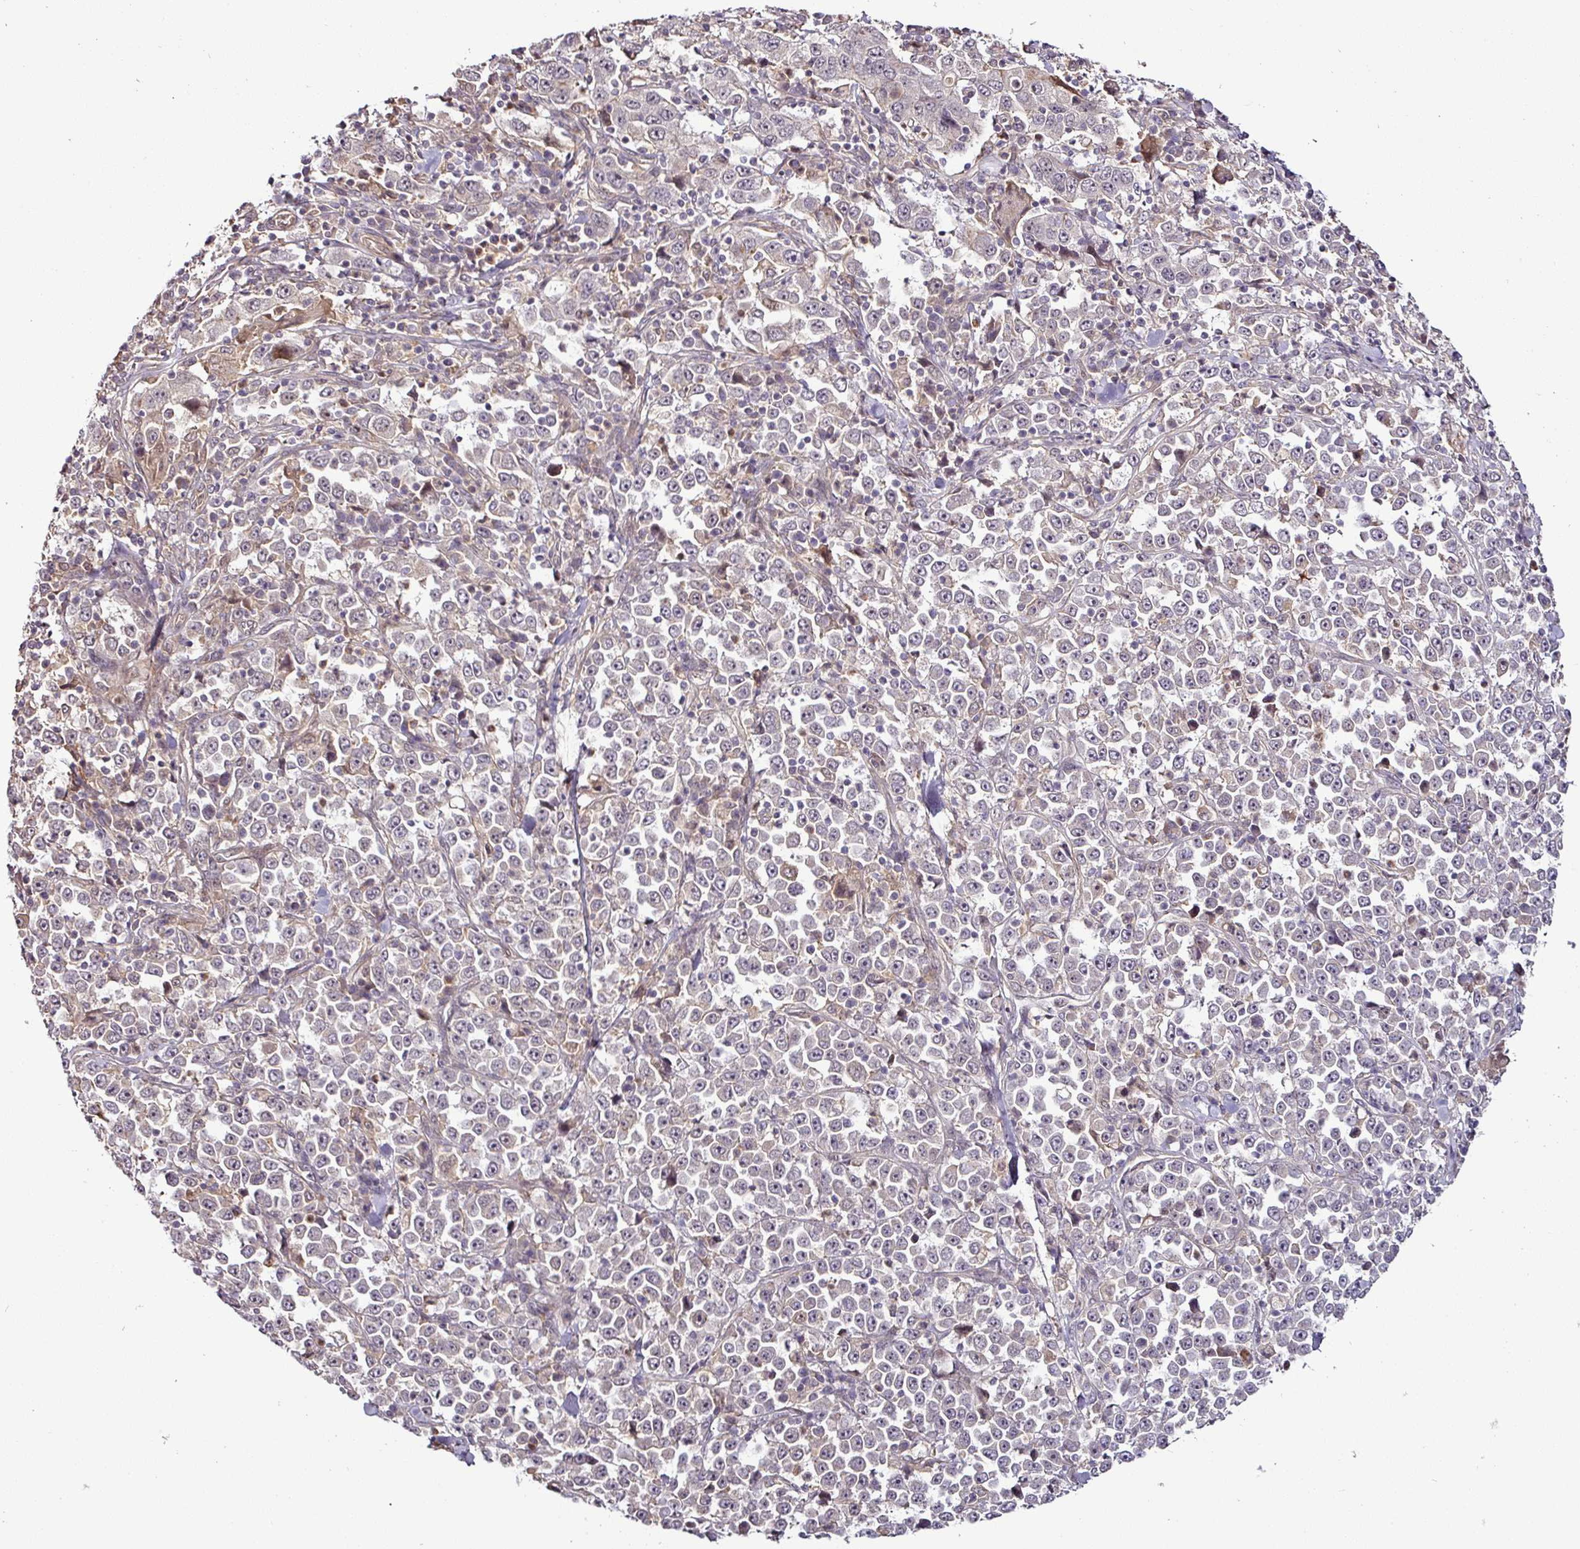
{"staining": {"intensity": "negative", "quantity": "none", "location": "none"}, "tissue": "stomach cancer", "cell_type": "Tumor cells", "image_type": "cancer", "snomed": [{"axis": "morphology", "description": "Normal tissue, NOS"}, {"axis": "morphology", "description": "Adenocarcinoma, NOS"}, {"axis": "topography", "description": "Stomach, upper"}, {"axis": "topography", "description": "Stomach"}], "caption": "Protein analysis of stomach cancer (adenocarcinoma) reveals no significant expression in tumor cells.", "gene": "DCAF13", "patient": {"sex": "male", "age": 59}}